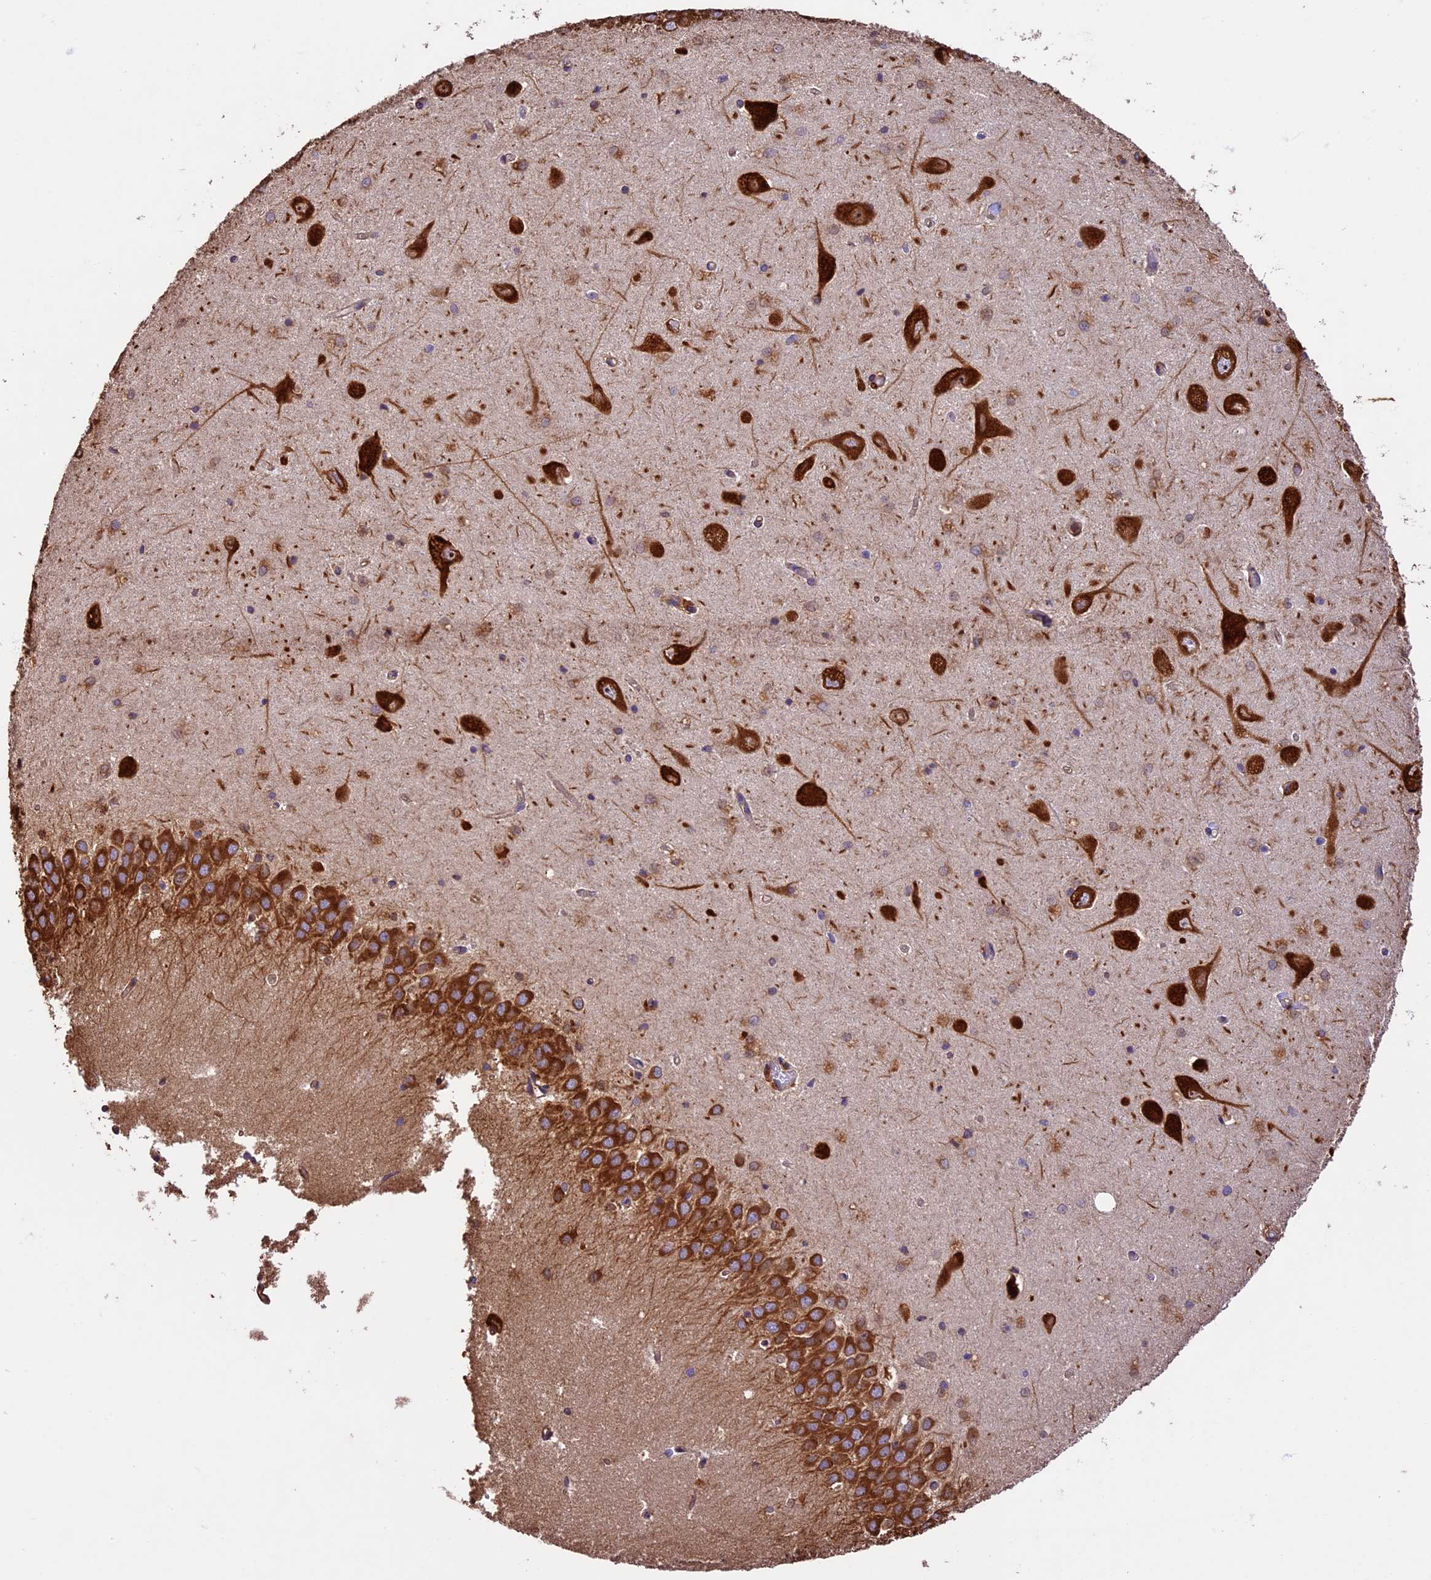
{"staining": {"intensity": "strong", "quantity": "<25%", "location": "cytoplasmic/membranous"}, "tissue": "hippocampus", "cell_type": "Glial cells", "image_type": "normal", "snomed": [{"axis": "morphology", "description": "Normal tissue, NOS"}, {"axis": "topography", "description": "Hippocampus"}], "caption": "High-magnification brightfield microscopy of normal hippocampus stained with DAB (brown) and counterstained with hematoxylin (blue). glial cells exhibit strong cytoplasmic/membranous positivity is seen in about<25% of cells.", "gene": "KARS1", "patient": {"sex": "male", "age": 45}}